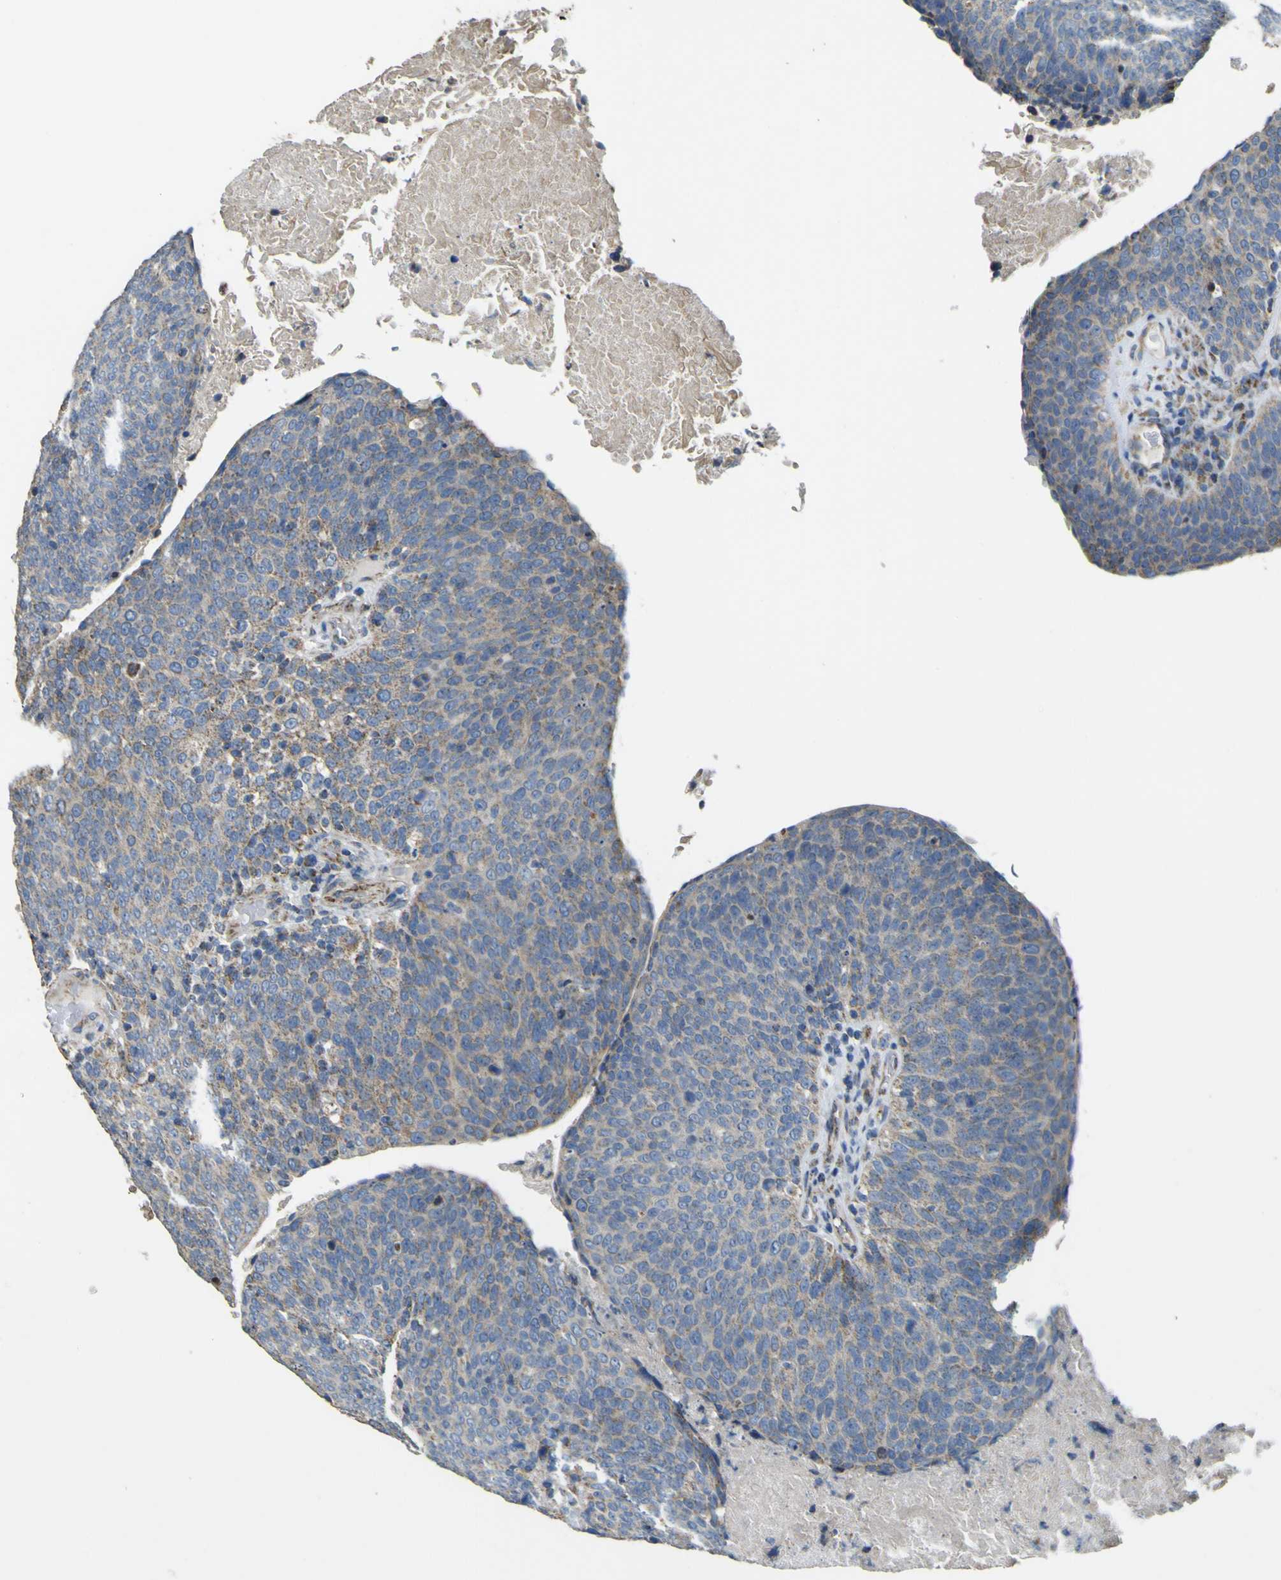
{"staining": {"intensity": "moderate", "quantity": "<25%", "location": "cytoplasmic/membranous"}, "tissue": "head and neck cancer", "cell_type": "Tumor cells", "image_type": "cancer", "snomed": [{"axis": "morphology", "description": "Squamous cell carcinoma, NOS"}, {"axis": "morphology", "description": "Squamous cell carcinoma, metastatic, NOS"}, {"axis": "topography", "description": "Lymph node"}, {"axis": "topography", "description": "Head-Neck"}], "caption": "Metastatic squamous cell carcinoma (head and neck) stained with DAB (3,3'-diaminobenzidine) immunohistochemistry (IHC) shows low levels of moderate cytoplasmic/membranous expression in approximately <25% of tumor cells. Ihc stains the protein of interest in brown and the nuclei are stained blue.", "gene": "ALDH18A1", "patient": {"sex": "male", "age": 62}}